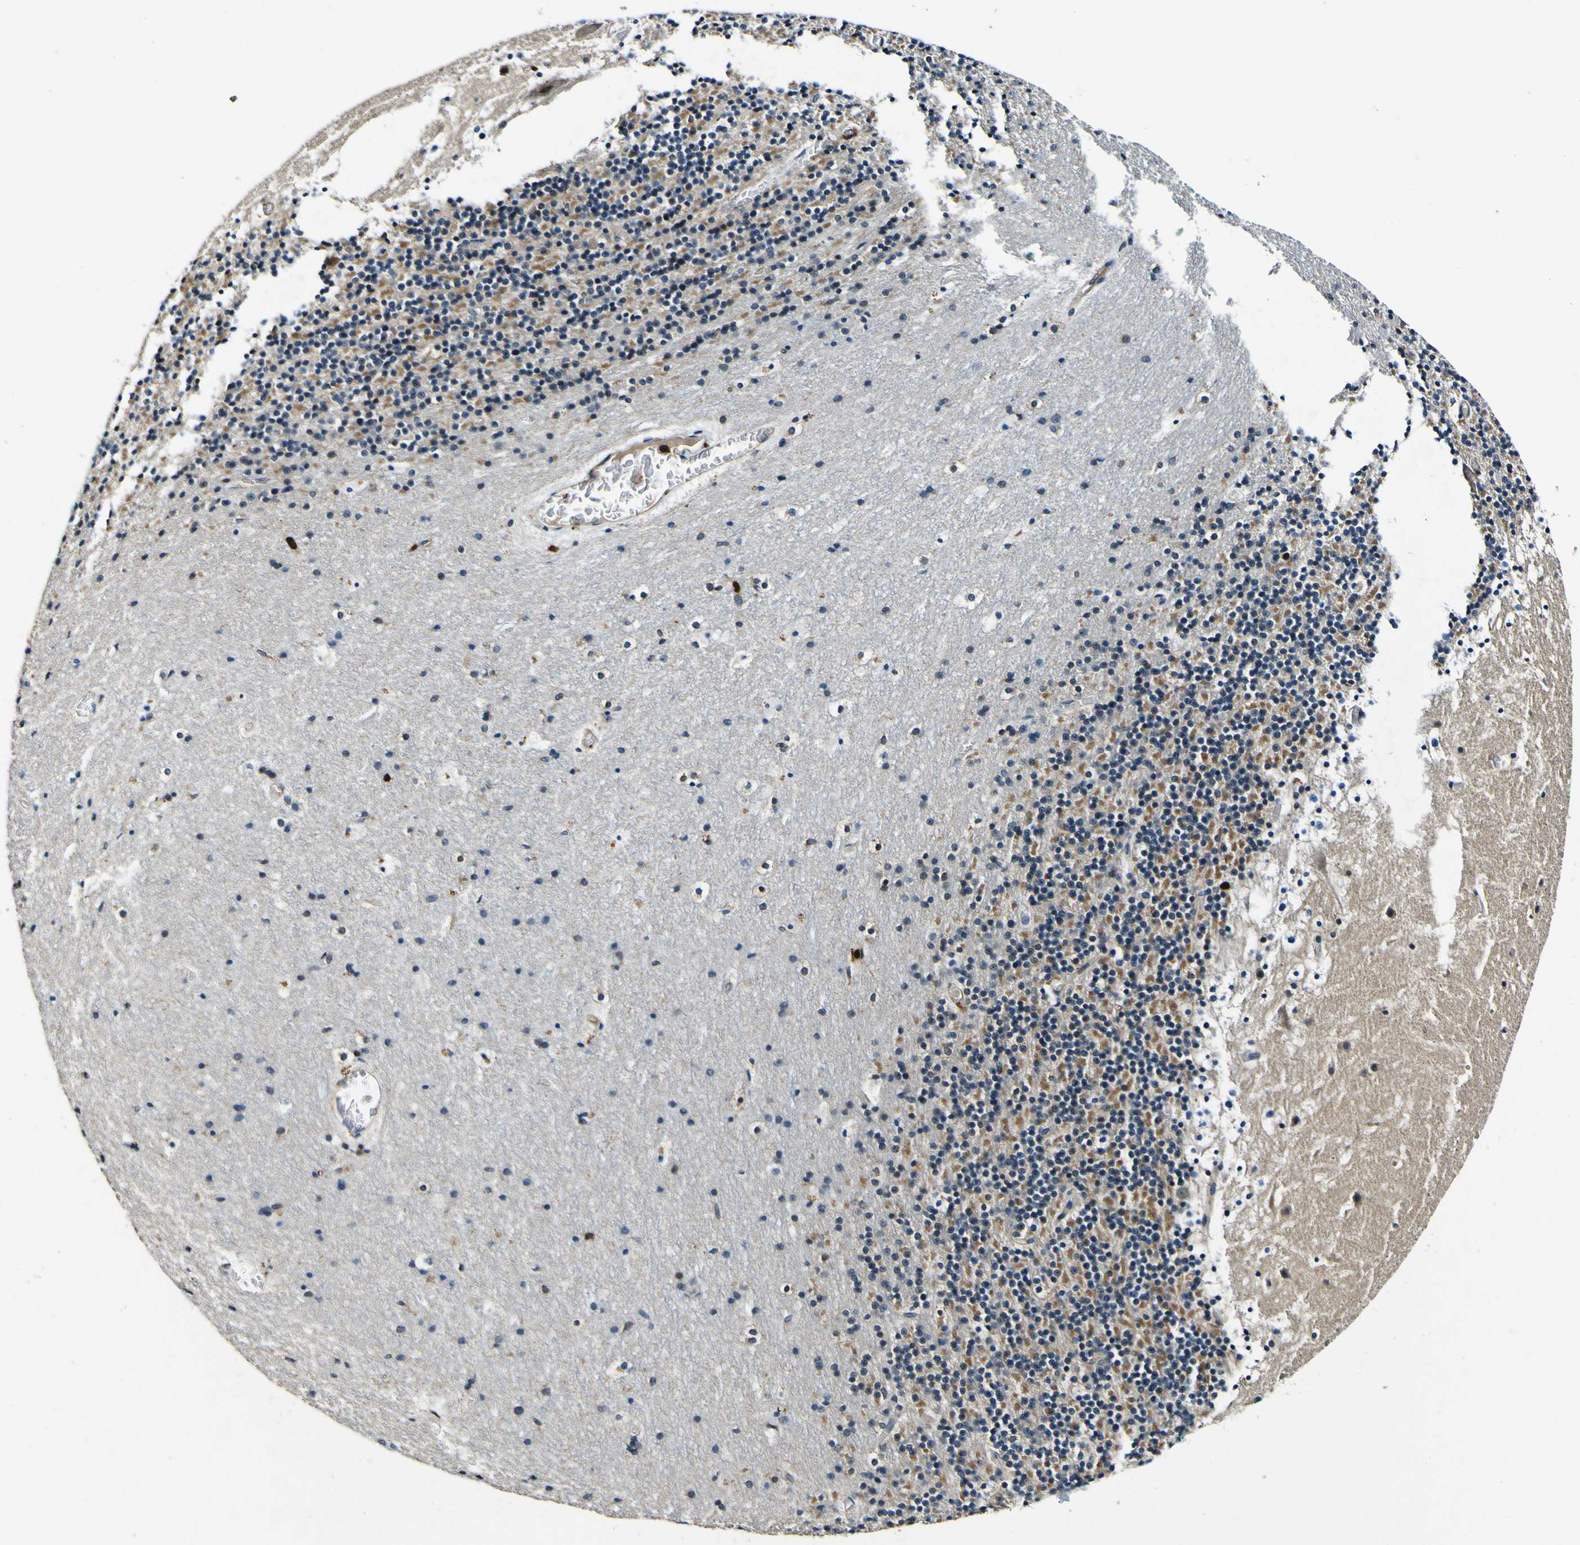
{"staining": {"intensity": "moderate", "quantity": "25%-75%", "location": "cytoplasmic/membranous"}, "tissue": "cerebellum", "cell_type": "Cells in granular layer", "image_type": "normal", "snomed": [{"axis": "morphology", "description": "Normal tissue, NOS"}, {"axis": "topography", "description": "Cerebellum"}], "caption": "An image of cerebellum stained for a protein reveals moderate cytoplasmic/membranous brown staining in cells in granular layer.", "gene": "RHOT2", "patient": {"sex": "male", "age": 45}}